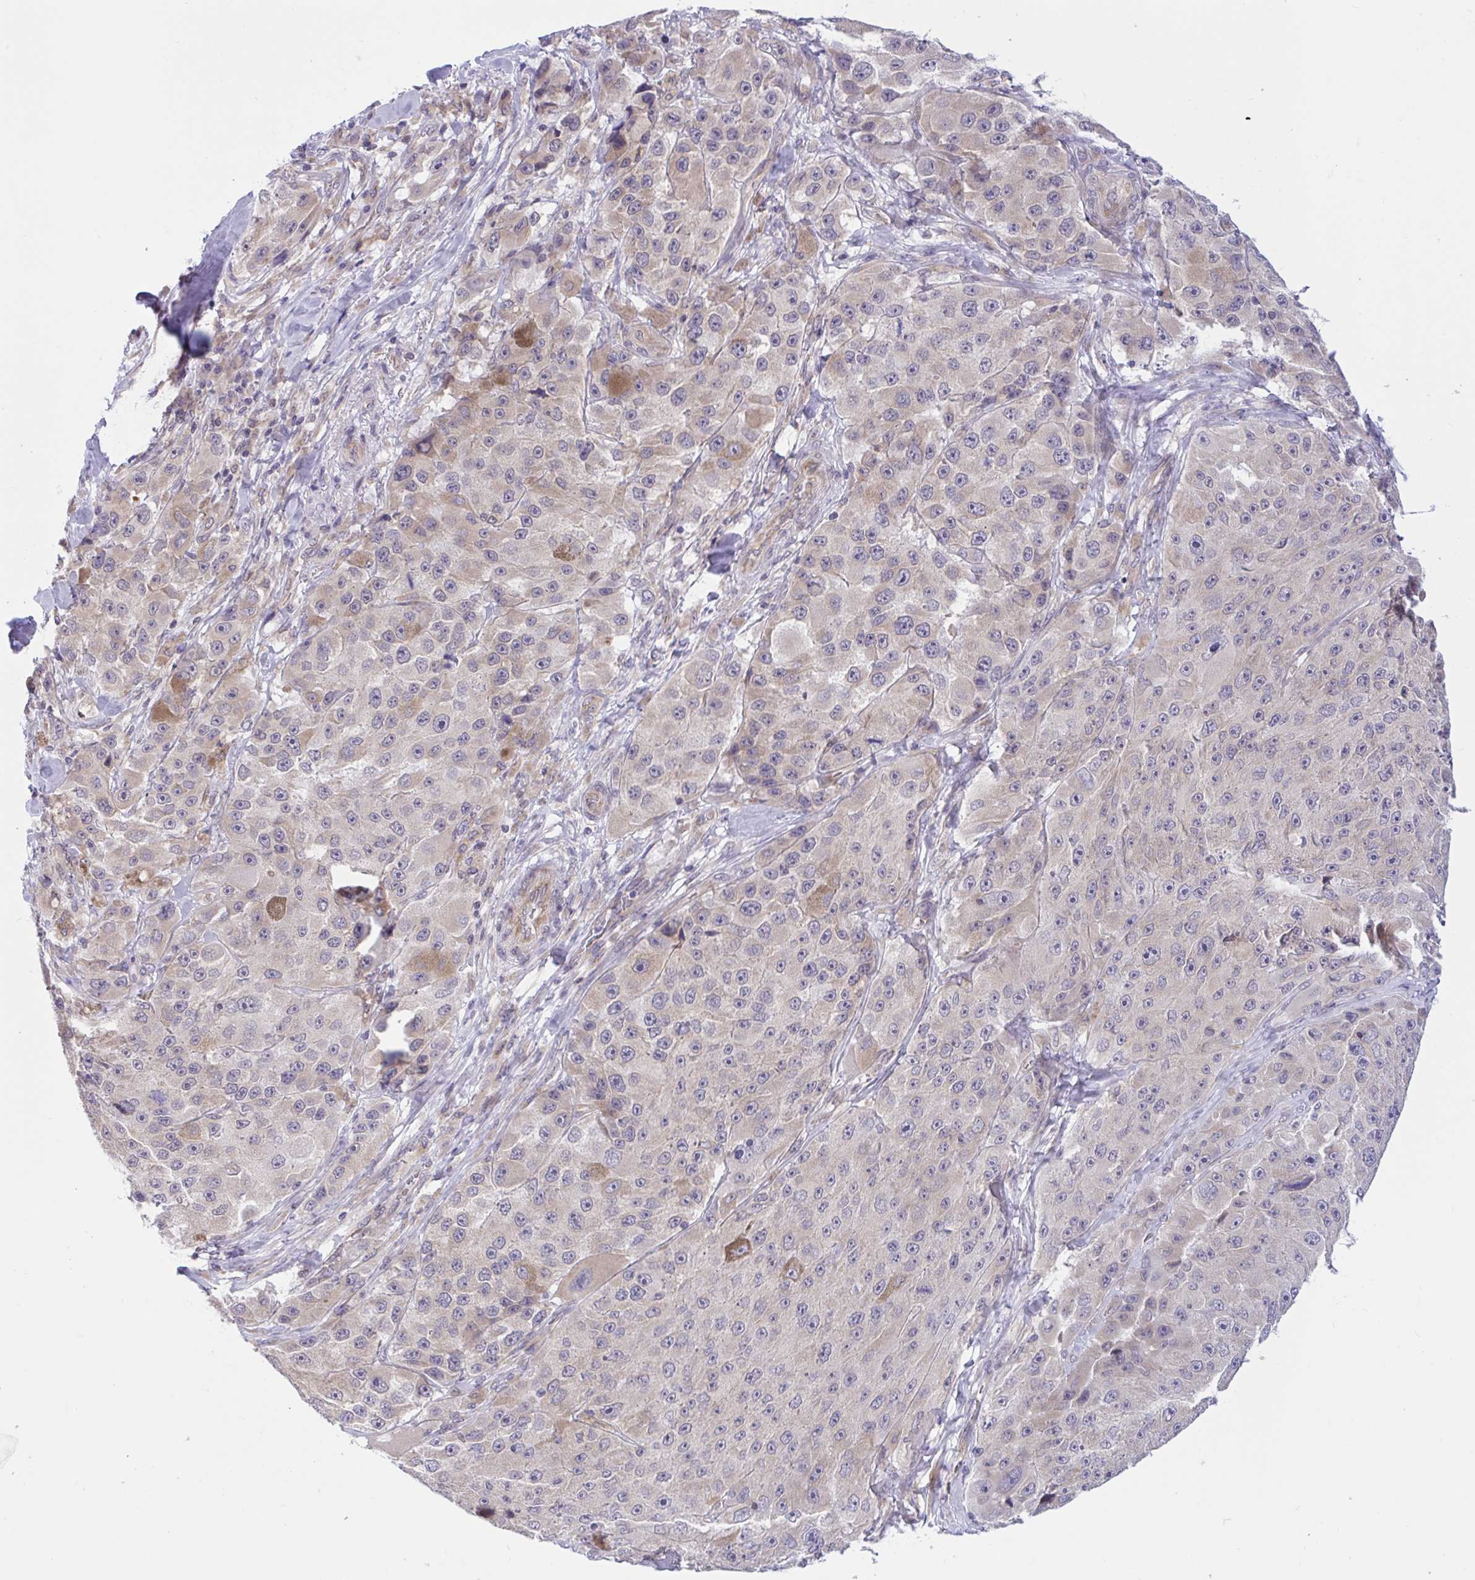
{"staining": {"intensity": "moderate", "quantity": "<25%", "location": "cytoplasmic/membranous"}, "tissue": "melanoma", "cell_type": "Tumor cells", "image_type": "cancer", "snomed": [{"axis": "morphology", "description": "Malignant melanoma, Metastatic site"}, {"axis": "topography", "description": "Lymph node"}], "caption": "Protein analysis of melanoma tissue reveals moderate cytoplasmic/membranous positivity in approximately <25% of tumor cells. Ihc stains the protein of interest in brown and the nuclei are stained blue.", "gene": "CAMLG", "patient": {"sex": "male", "age": 62}}